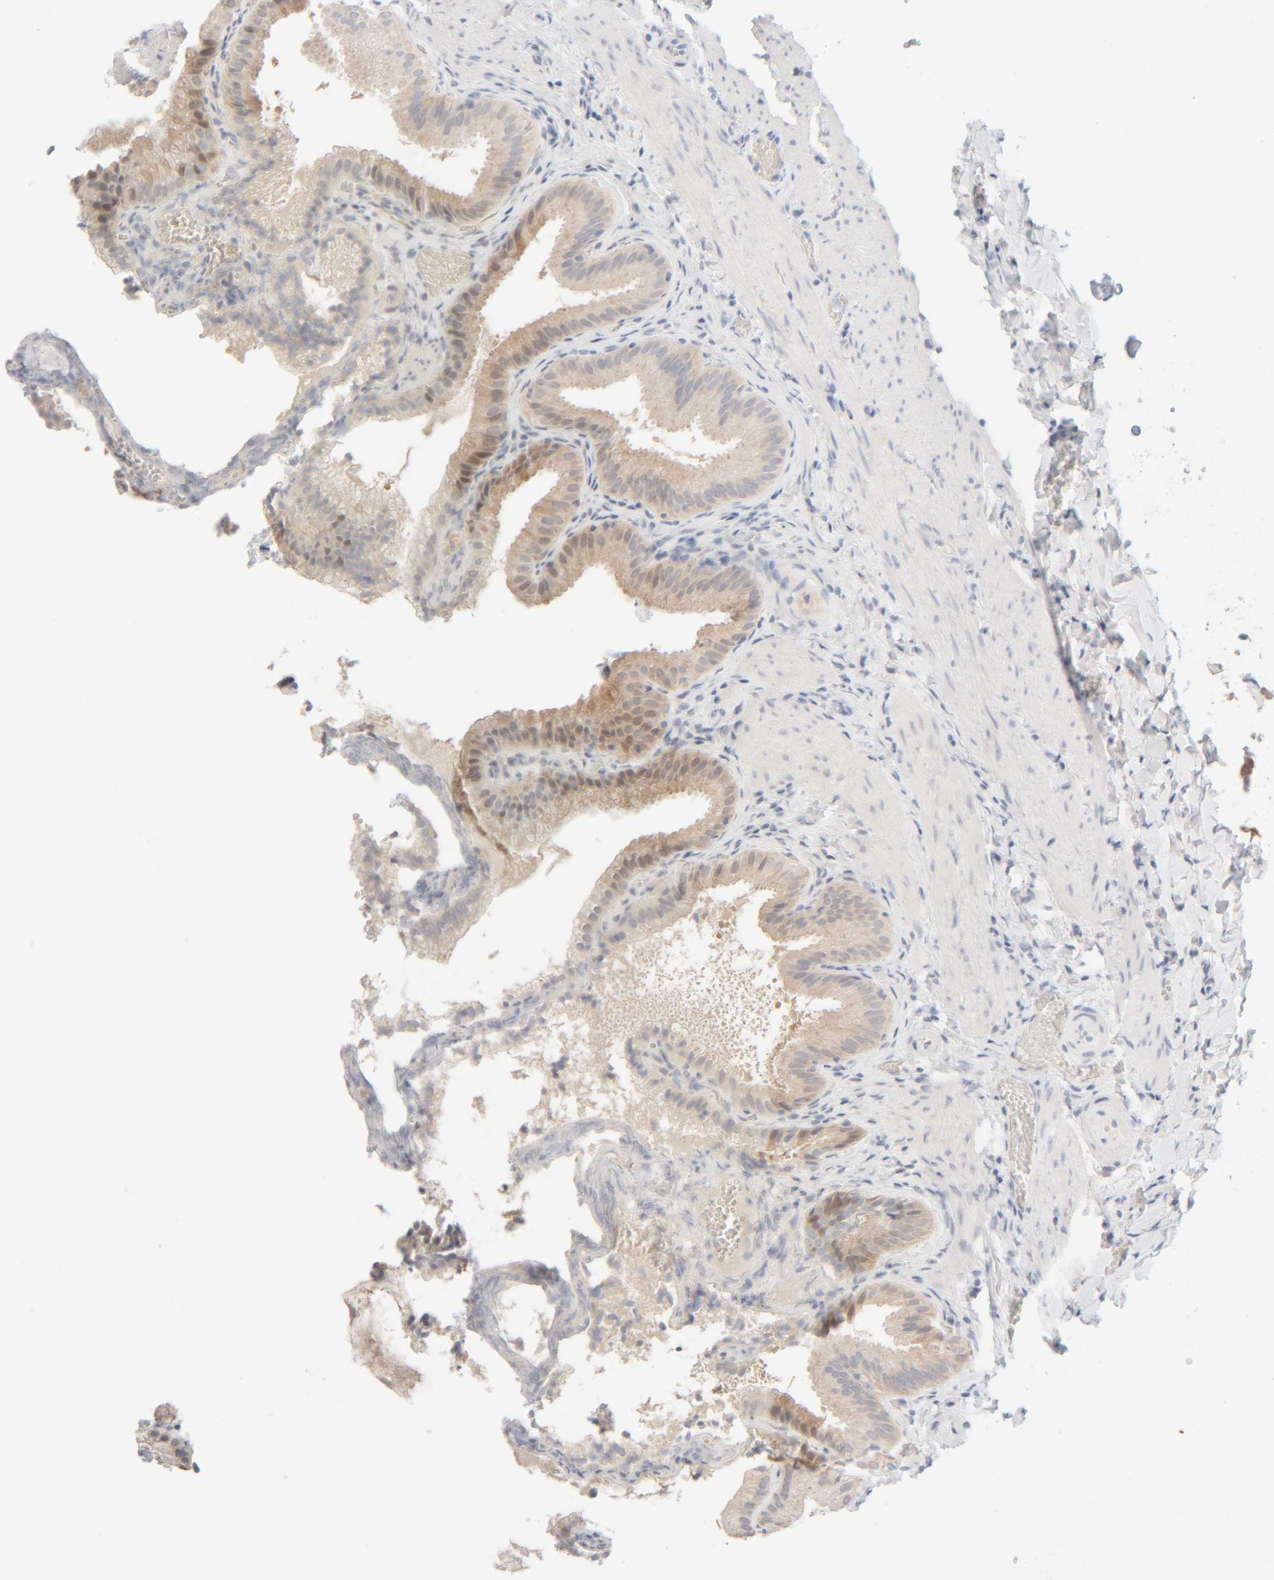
{"staining": {"intensity": "weak", "quantity": ">75%", "location": "cytoplasmic/membranous"}, "tissue": "gallbladder", "cell_type": "Glandular cells", "image_type": "normal", "snomed": [{"axis": "morphology", "description": "Normal tissue, NOS"}, {"axis": "topography", "description": "Gallbladder"}], "caption": "Gallbladder stained with DAB immunohistochemistry (IHC) displays low levels of weak cytoplasmic/membranous expression in about >75% of glandular cells. (DAB IHC, brown staining for protein, blue staining for nuclei).", "gene": "RIDA", "patient": {"sex": "male", "age": 38}}